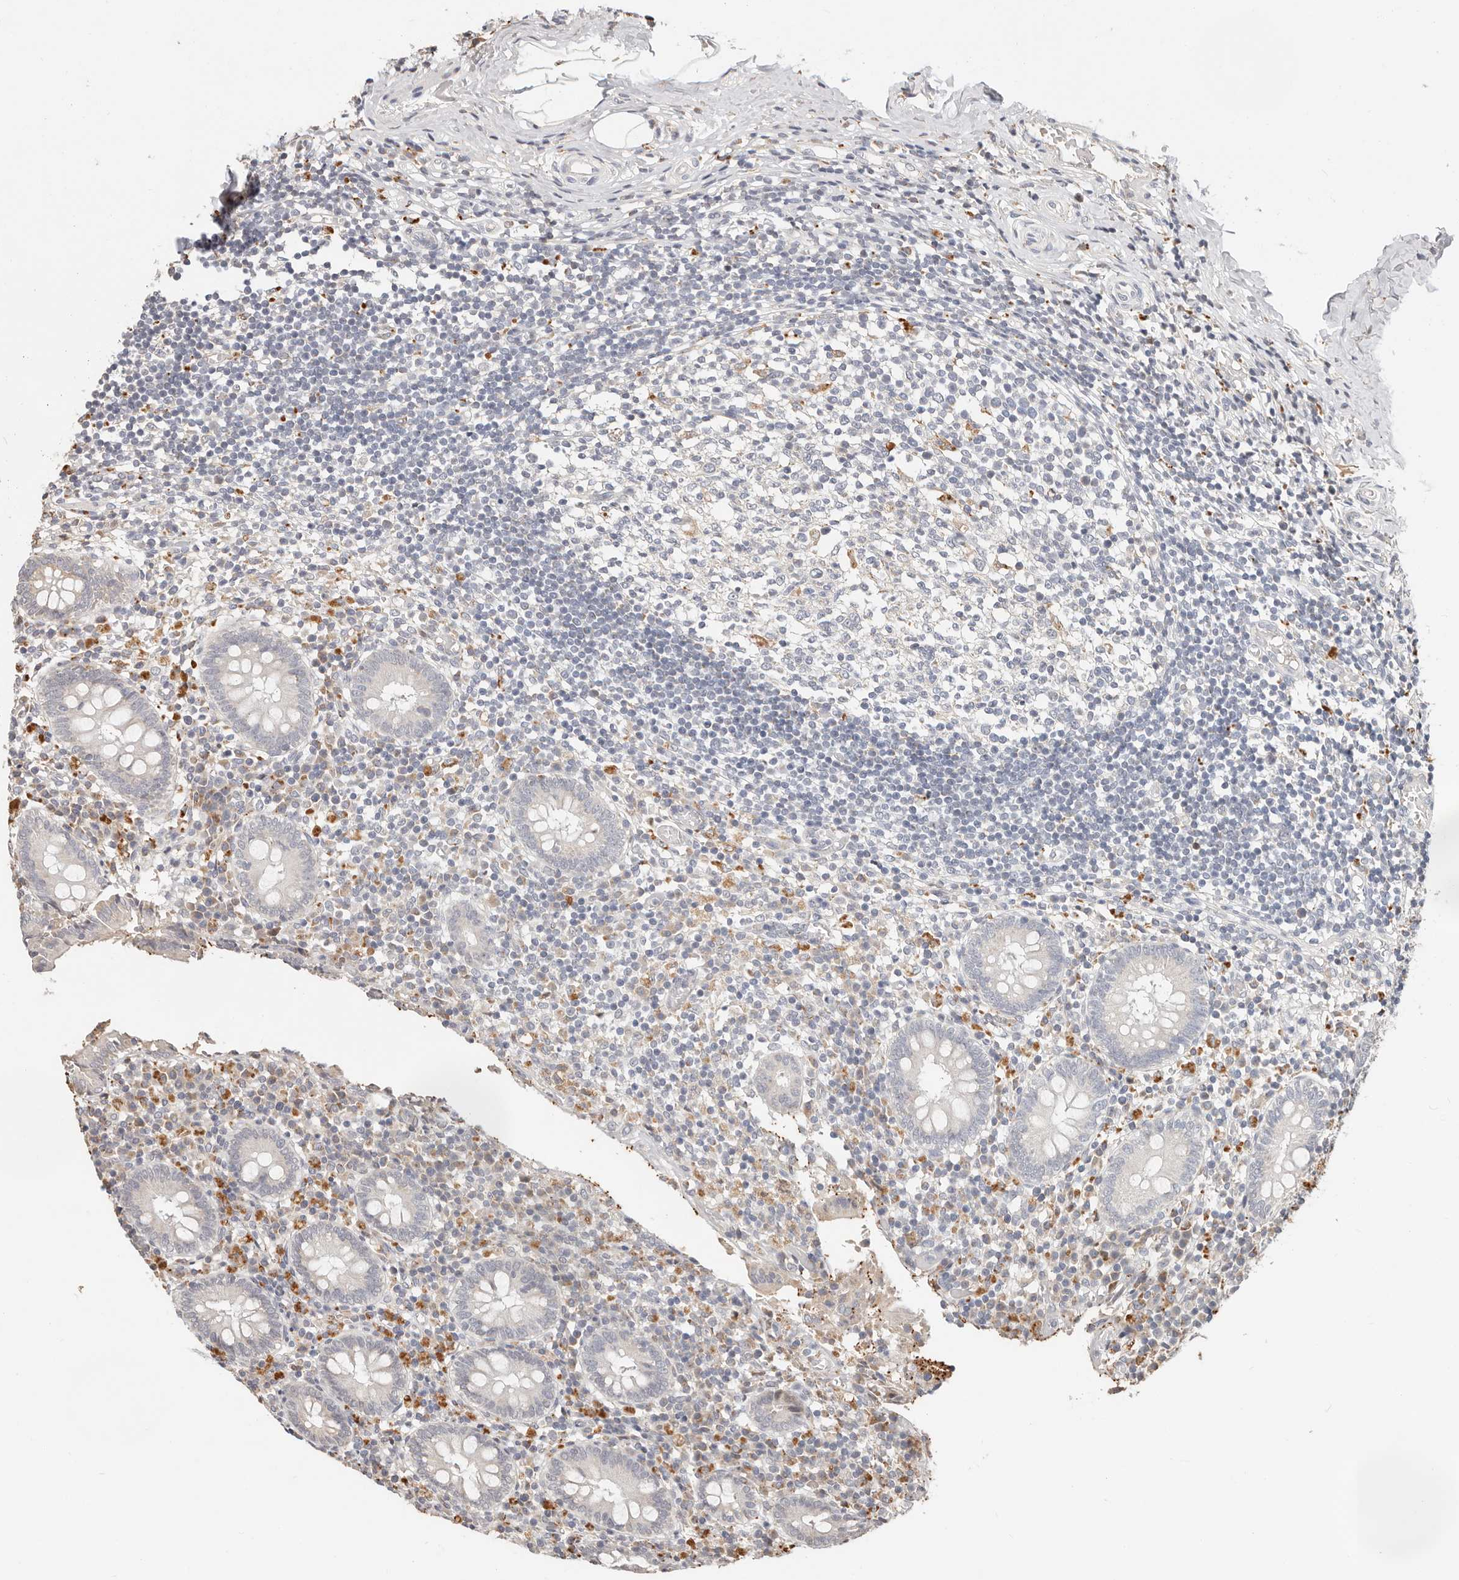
{"staining": {"intensity": "negative", "quantity": "none", "location": "none"}, "tissue": "appendix", "cell_type": "Glandular cells", "image_type": "normal", "snomed": [{"axis": "morphology", "description": "Normal tissue, NOS"}, {"axis": "topography", "description": "Appendix"}], "caption": "An immunohistochemistry image of unremarkable appendix is shown. There is no staining in glandular cells of appendix. (Brightfield microscopy of DAB immunohistochemistry at high magnification).", "gene": "ZRANB1", "patient": {"sex": "female", "age": 17}}